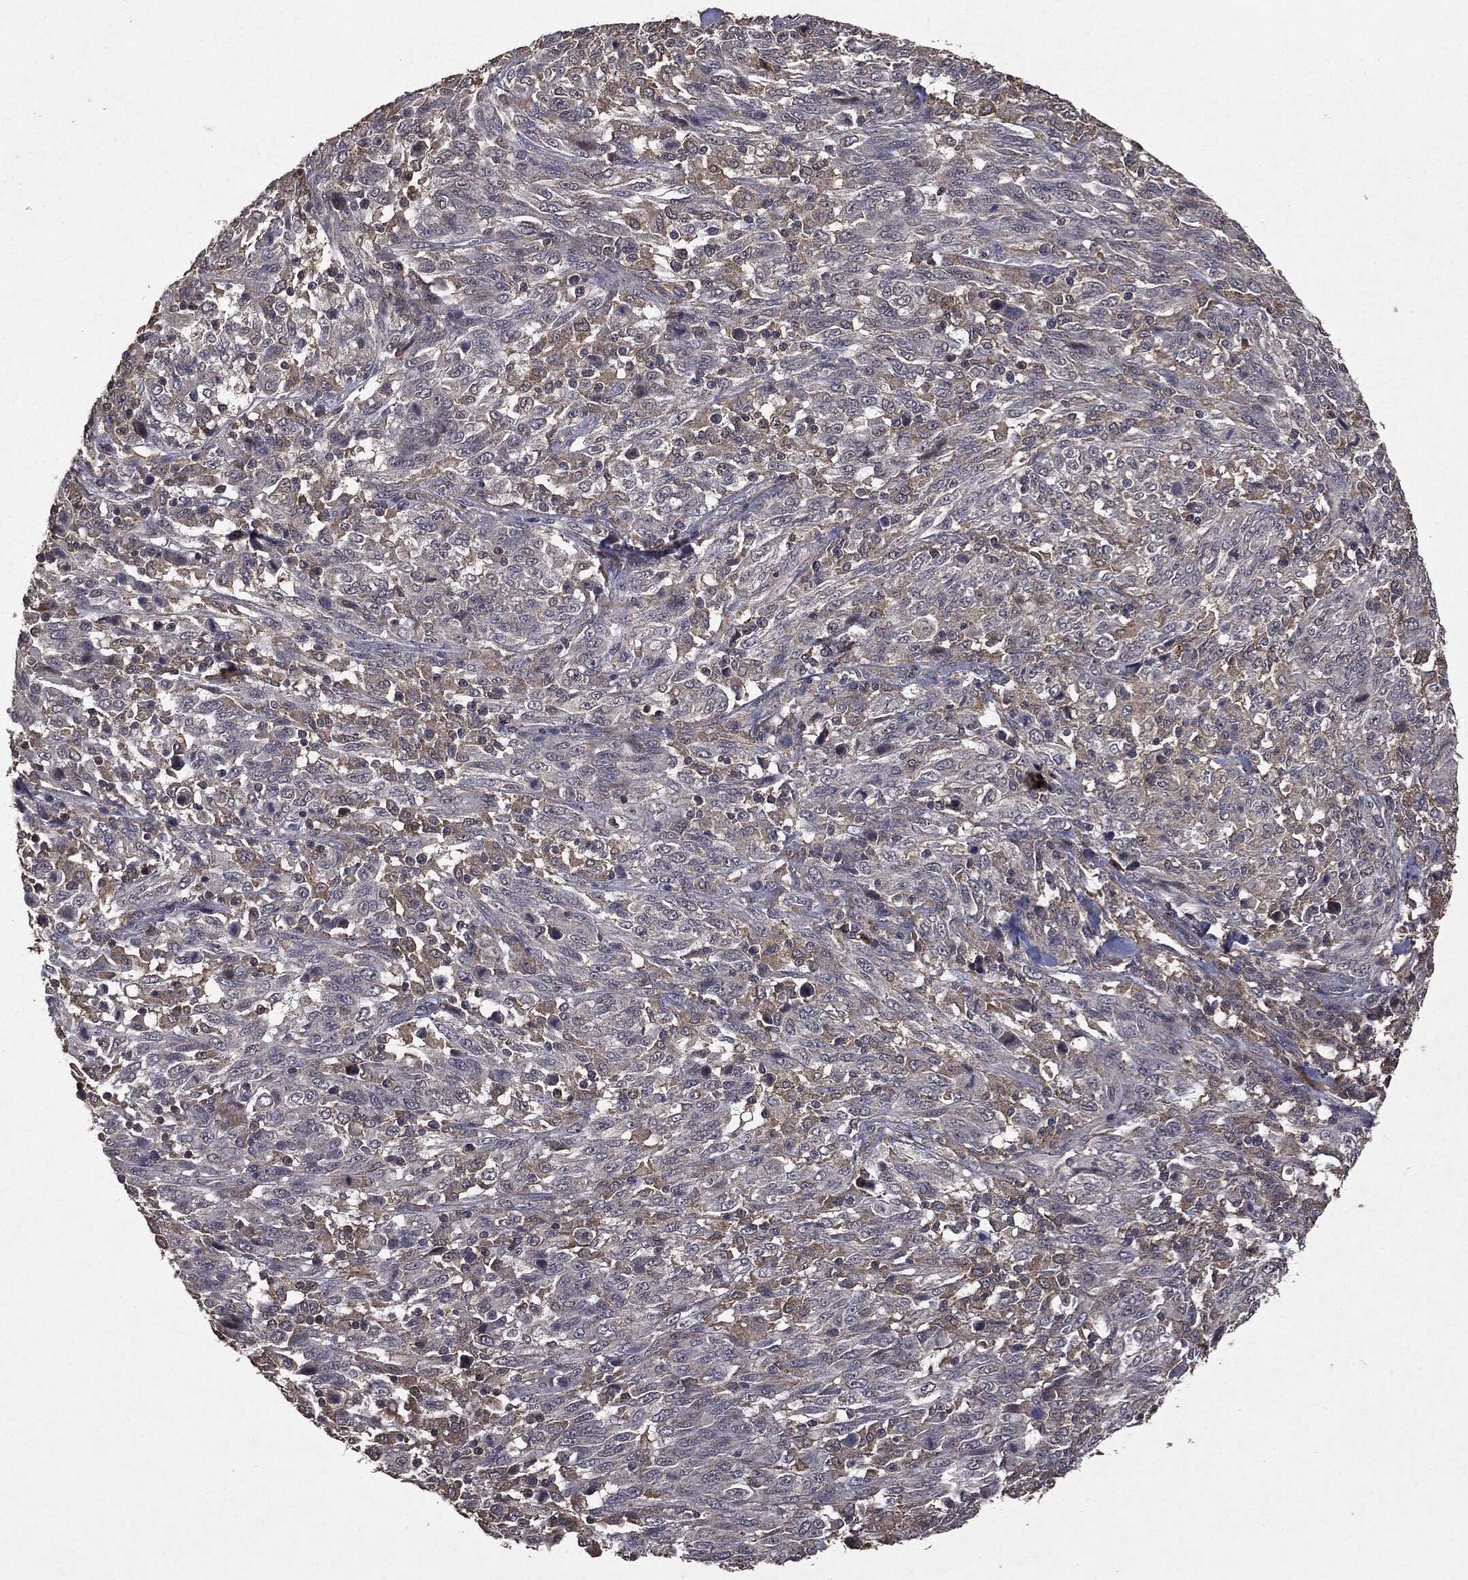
{"staining": {"intensity": "weak", "quantity": "<25%", "location": "cytoplasmic/membranous"}, "tissue": "melanoma", "cell_type": "Tumor cells", "image_type": "cancer", "snomed": [{"axis": "morphology", "description": "Malignant melanoma, NOS"}, {"axis": "topography", "description": "Skin"}], "caption": "IHC histopathology image of human malignant melanoma stained for a protein (brown), which demonstrates no staining in tumor cells.", "gene": "PTEN", "patient": {"sex": "female", "age": 91}}